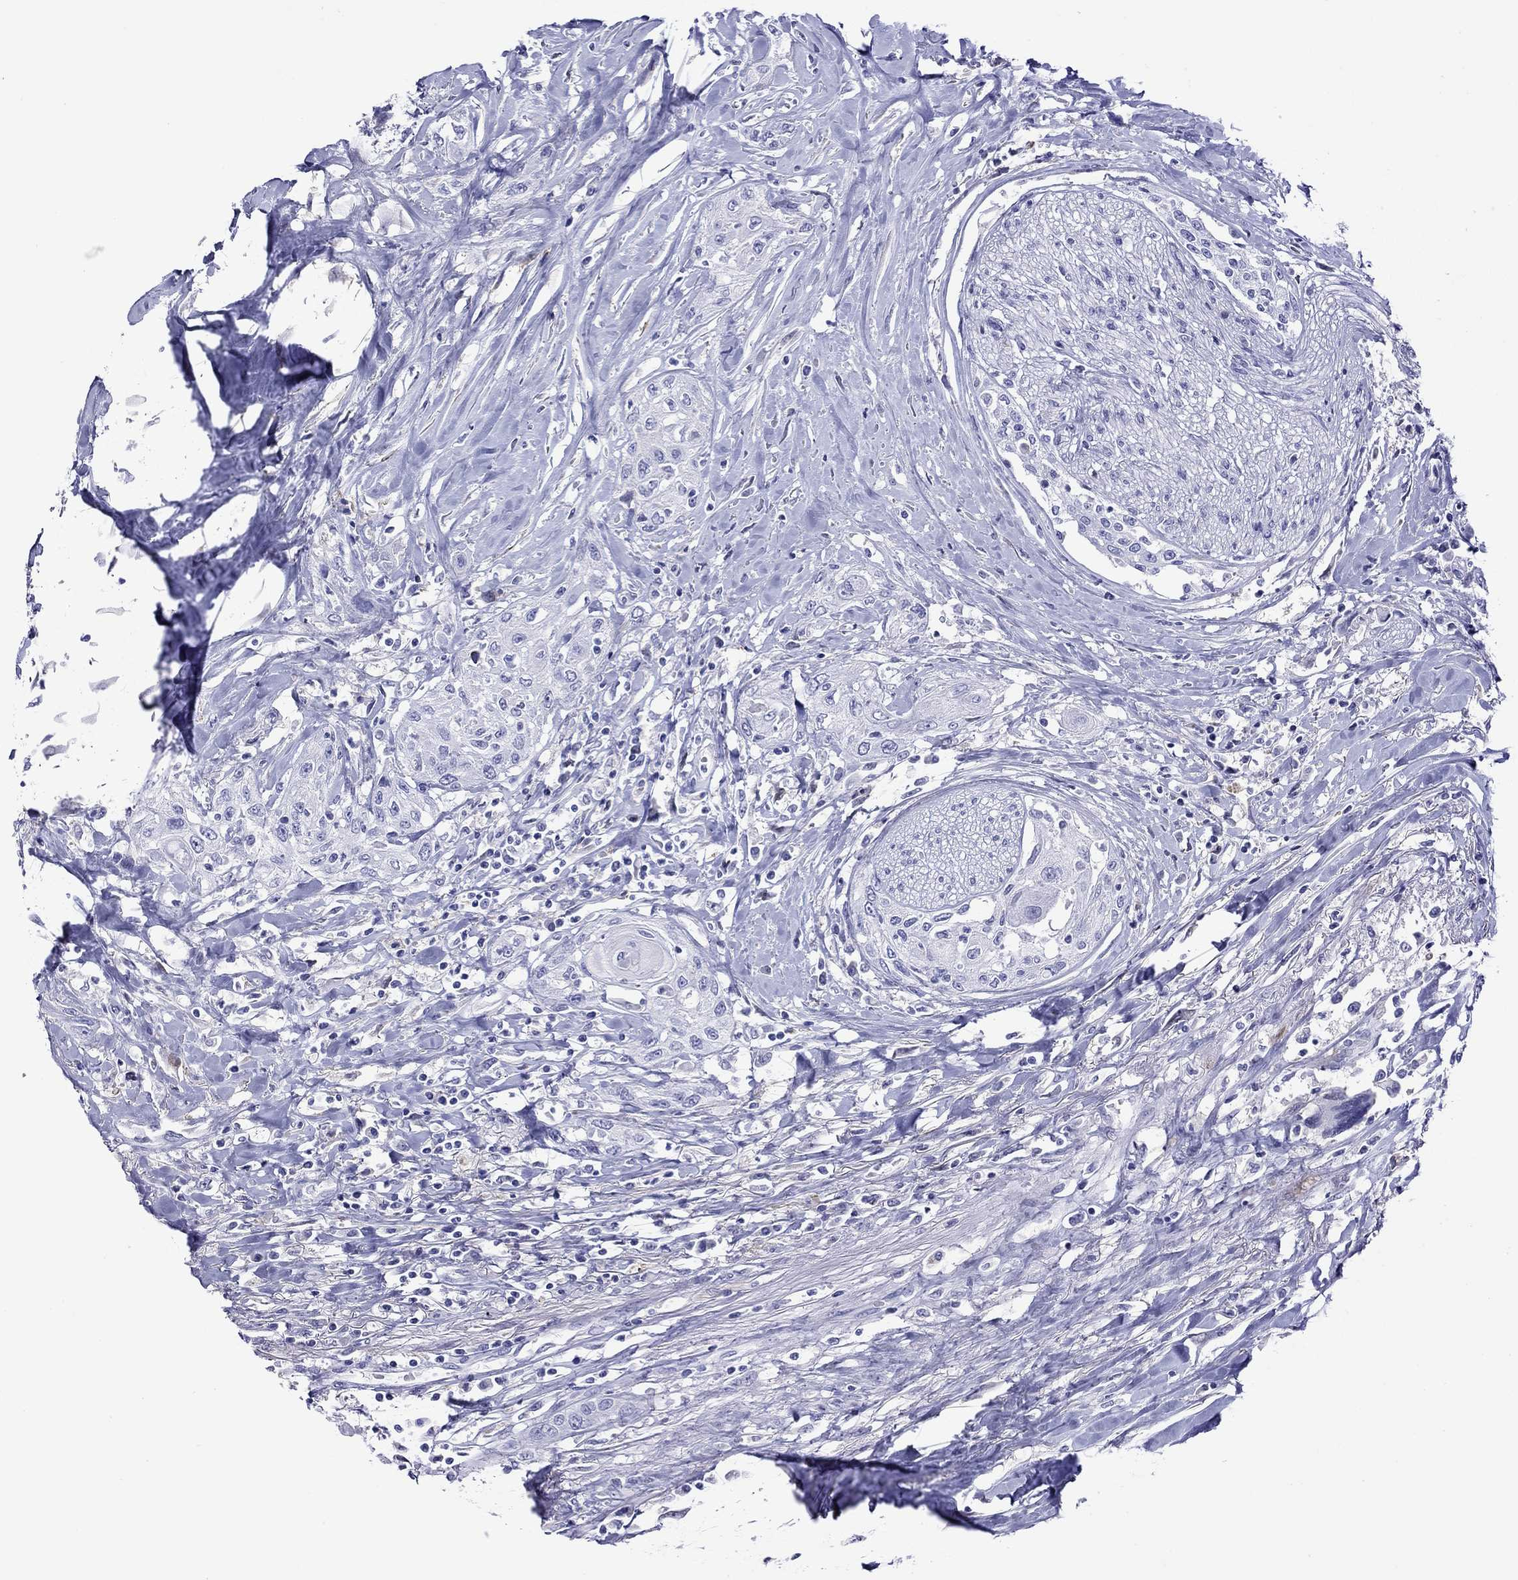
{"staining": {"intensity": "negative", "quantity": "none", "location": "none"}, "tissue": "head and neck cancer", "cell_type": "Tumor cells", "image_type": "cancer", "snomed": [{"axis": "morphology", "description": "Normal tissue, NOS"}, {"axis": "morphology", "description": "Squamous cell carcinoma, NOS"}, {"axis": "topography", "description": "Oral tissue"}, {"axis": "topography", "description": "Peripheral nerve tissue"}, {"axis": "topography", "description": "Head-Neck"}], "caption": "Head and neck squamous cell carcinoma was stained to show a protein in brown. There is no significant staining in tumor cells.", "gene": "SLC30A8", "patient": {"sex": "female", "age": 59}}